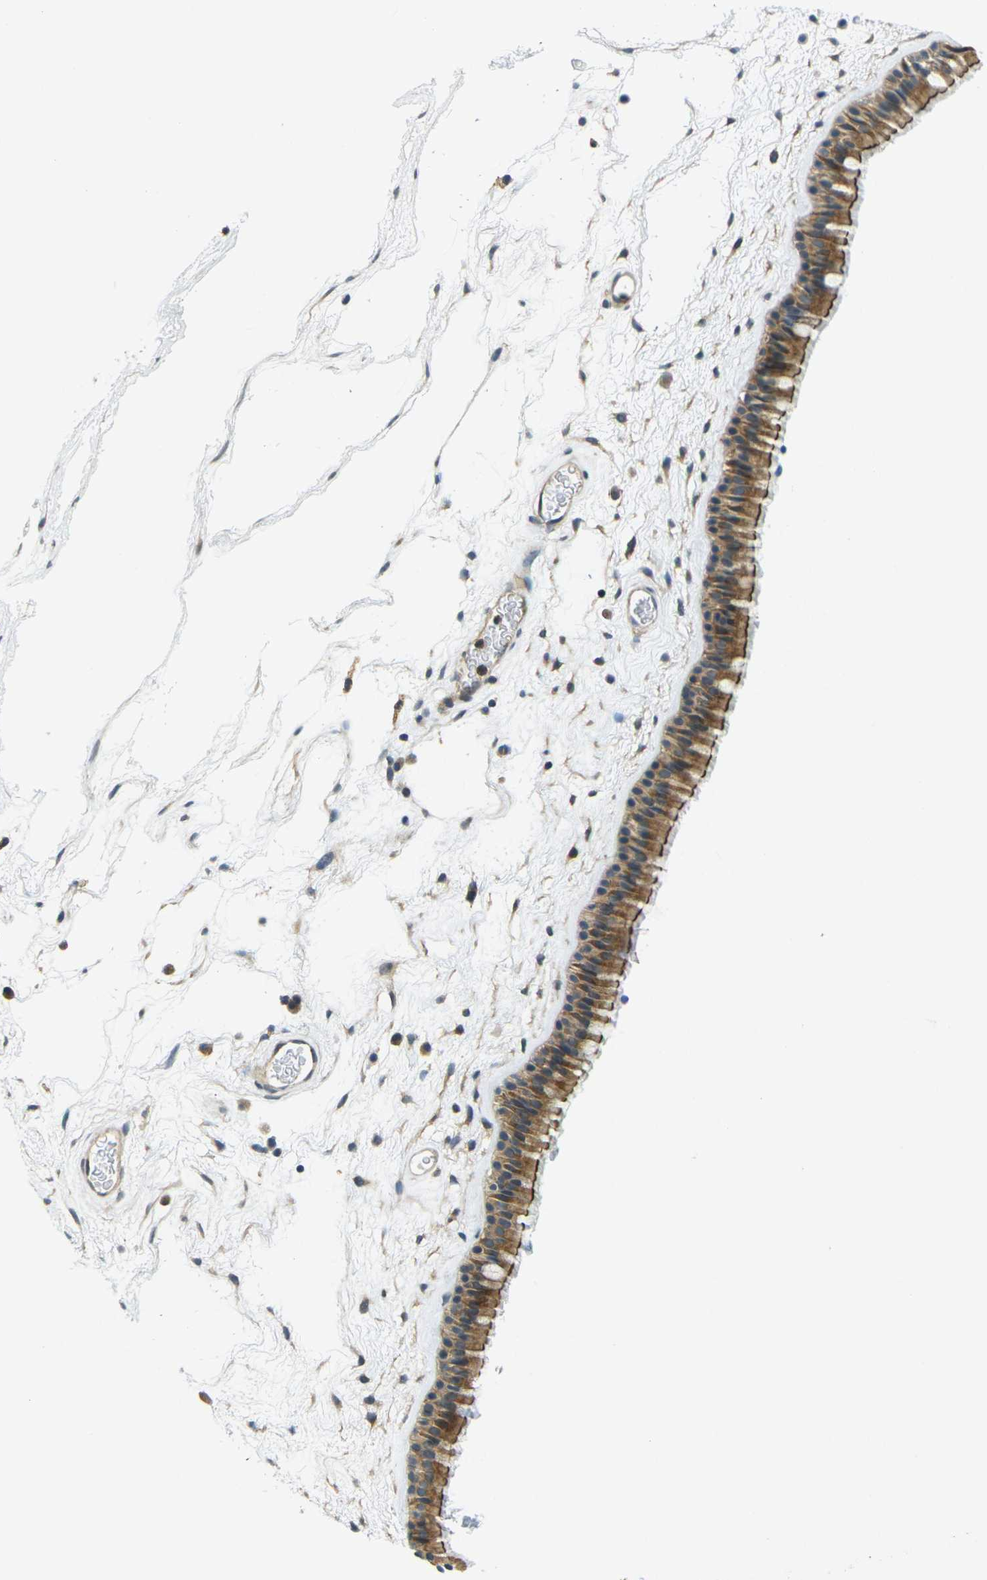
{"staining": {"intensity": "strong", "quantity": ">75%", "location": "cytoplasmic/membranous"}, "tissue": "nasopharynx", "cell_type": "Respiratory epithelial cells", "image_type": "normal", "snomed": [{"axis": "morphology", "description": "Normal tissue, NOS"}, {"axis": "morphology", "description": "Inflammation, NOS"}, {"axis": "topography", "description": "Nasopharynx"}], "caption": "Immunohistochemistry histopathology image of benign nasopharynx: human nasopharynx stained using immunohistochemistry (IHC) shows high levels of strong protein expression localized specifically in the cytoplasmic/membranous of respiratory epithelial cells, appearing as a cytoplasmic/membranous brown color.", "gene": "KCTD10", "patient": {"sex": "male", "age": 48}}